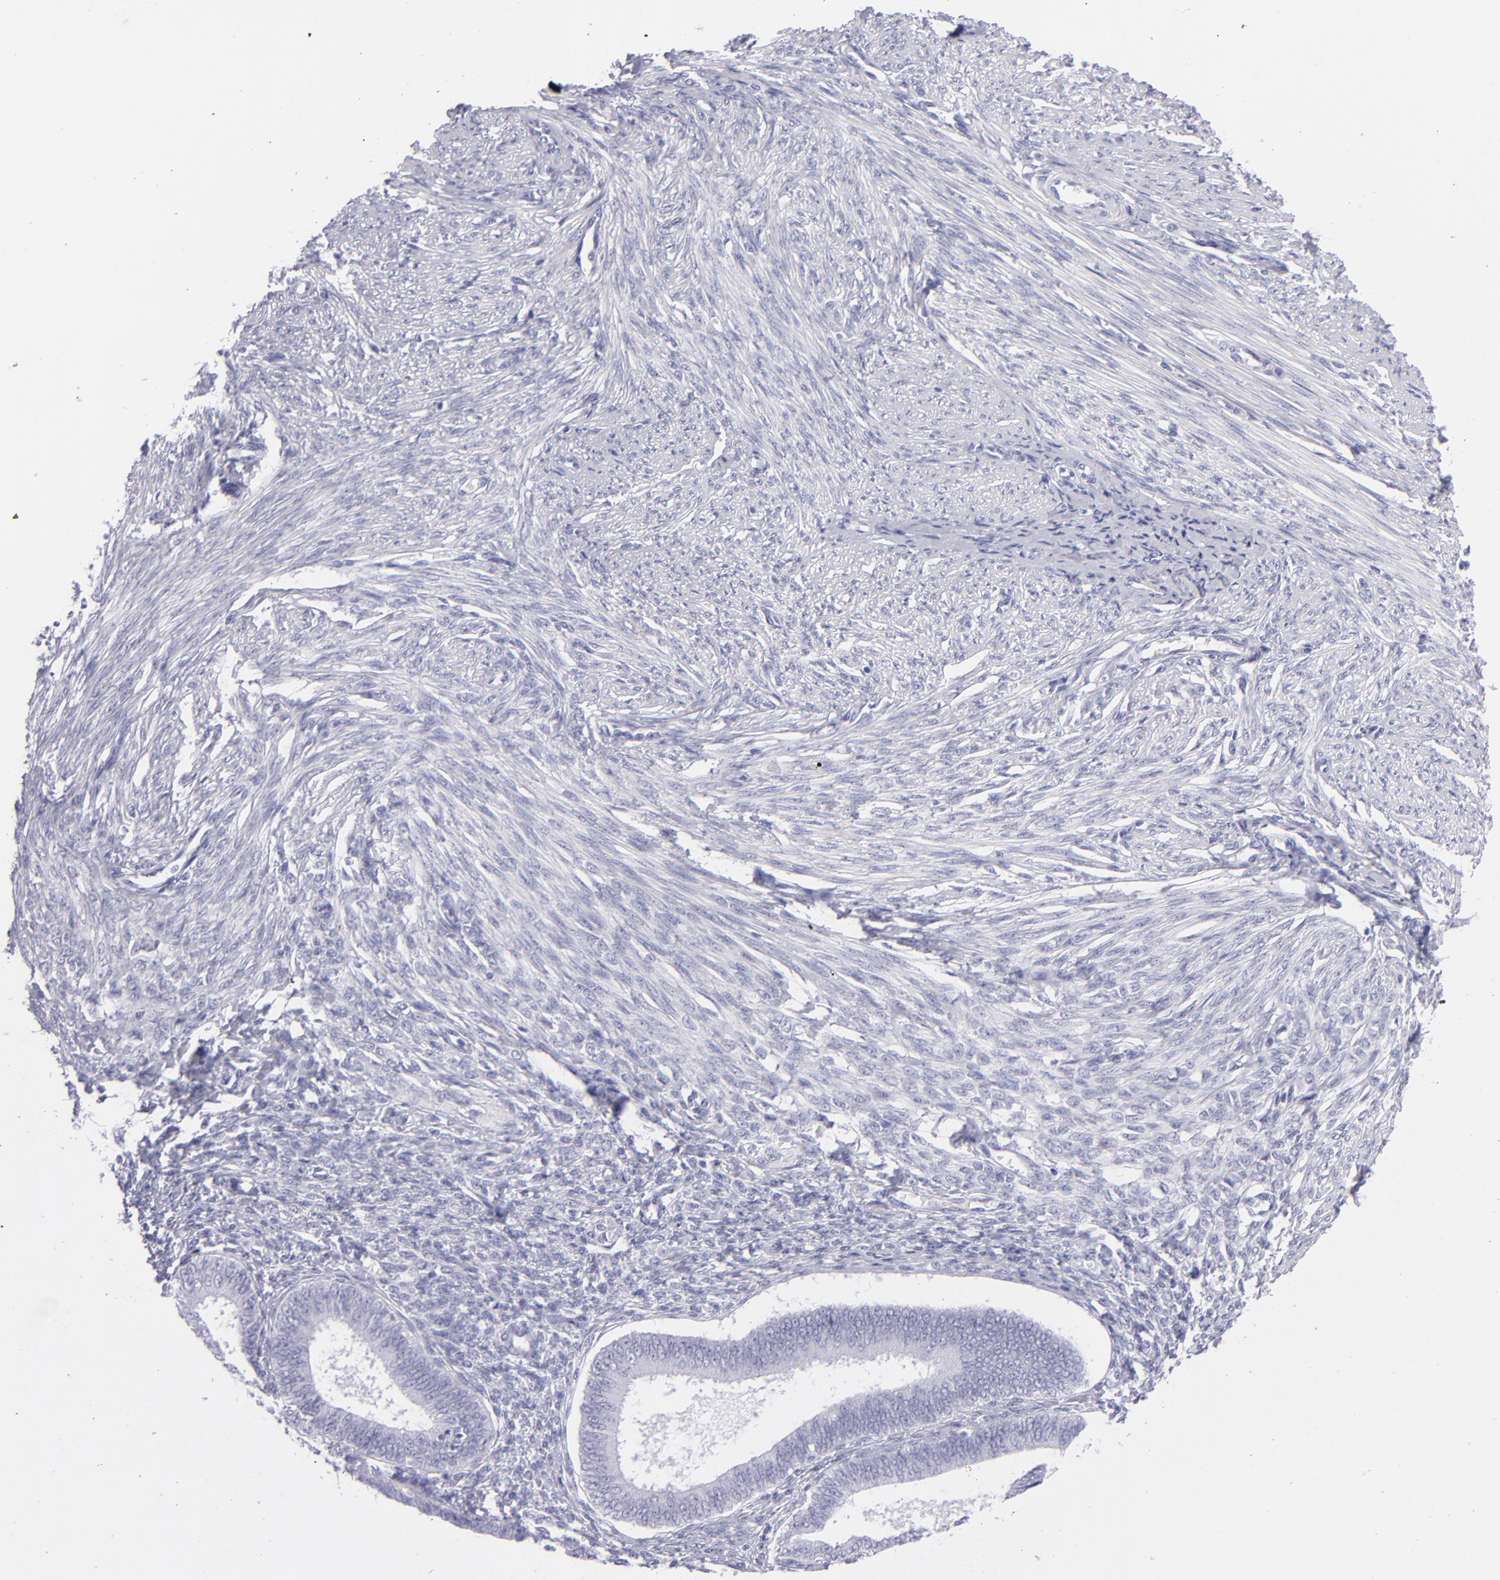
{"staining": {"intensity": "negative", "quantity": "none", "location": "none"}, "tissue": "endometrial cancer", "cell_type": "Tumor cells", "image_type": "cancer", "snomed": [{"axis": "morphology", "description": "Adenocarcinoma, NOS"}, {"axis": "topography", "description": "Endometrium"}], "caption": "DAB immunohistochemical staining of human endometrial cancer displays no significant staining in tumor cells.", "gene": "PRPH", "patient": {"sex": "female", "age": 63}}